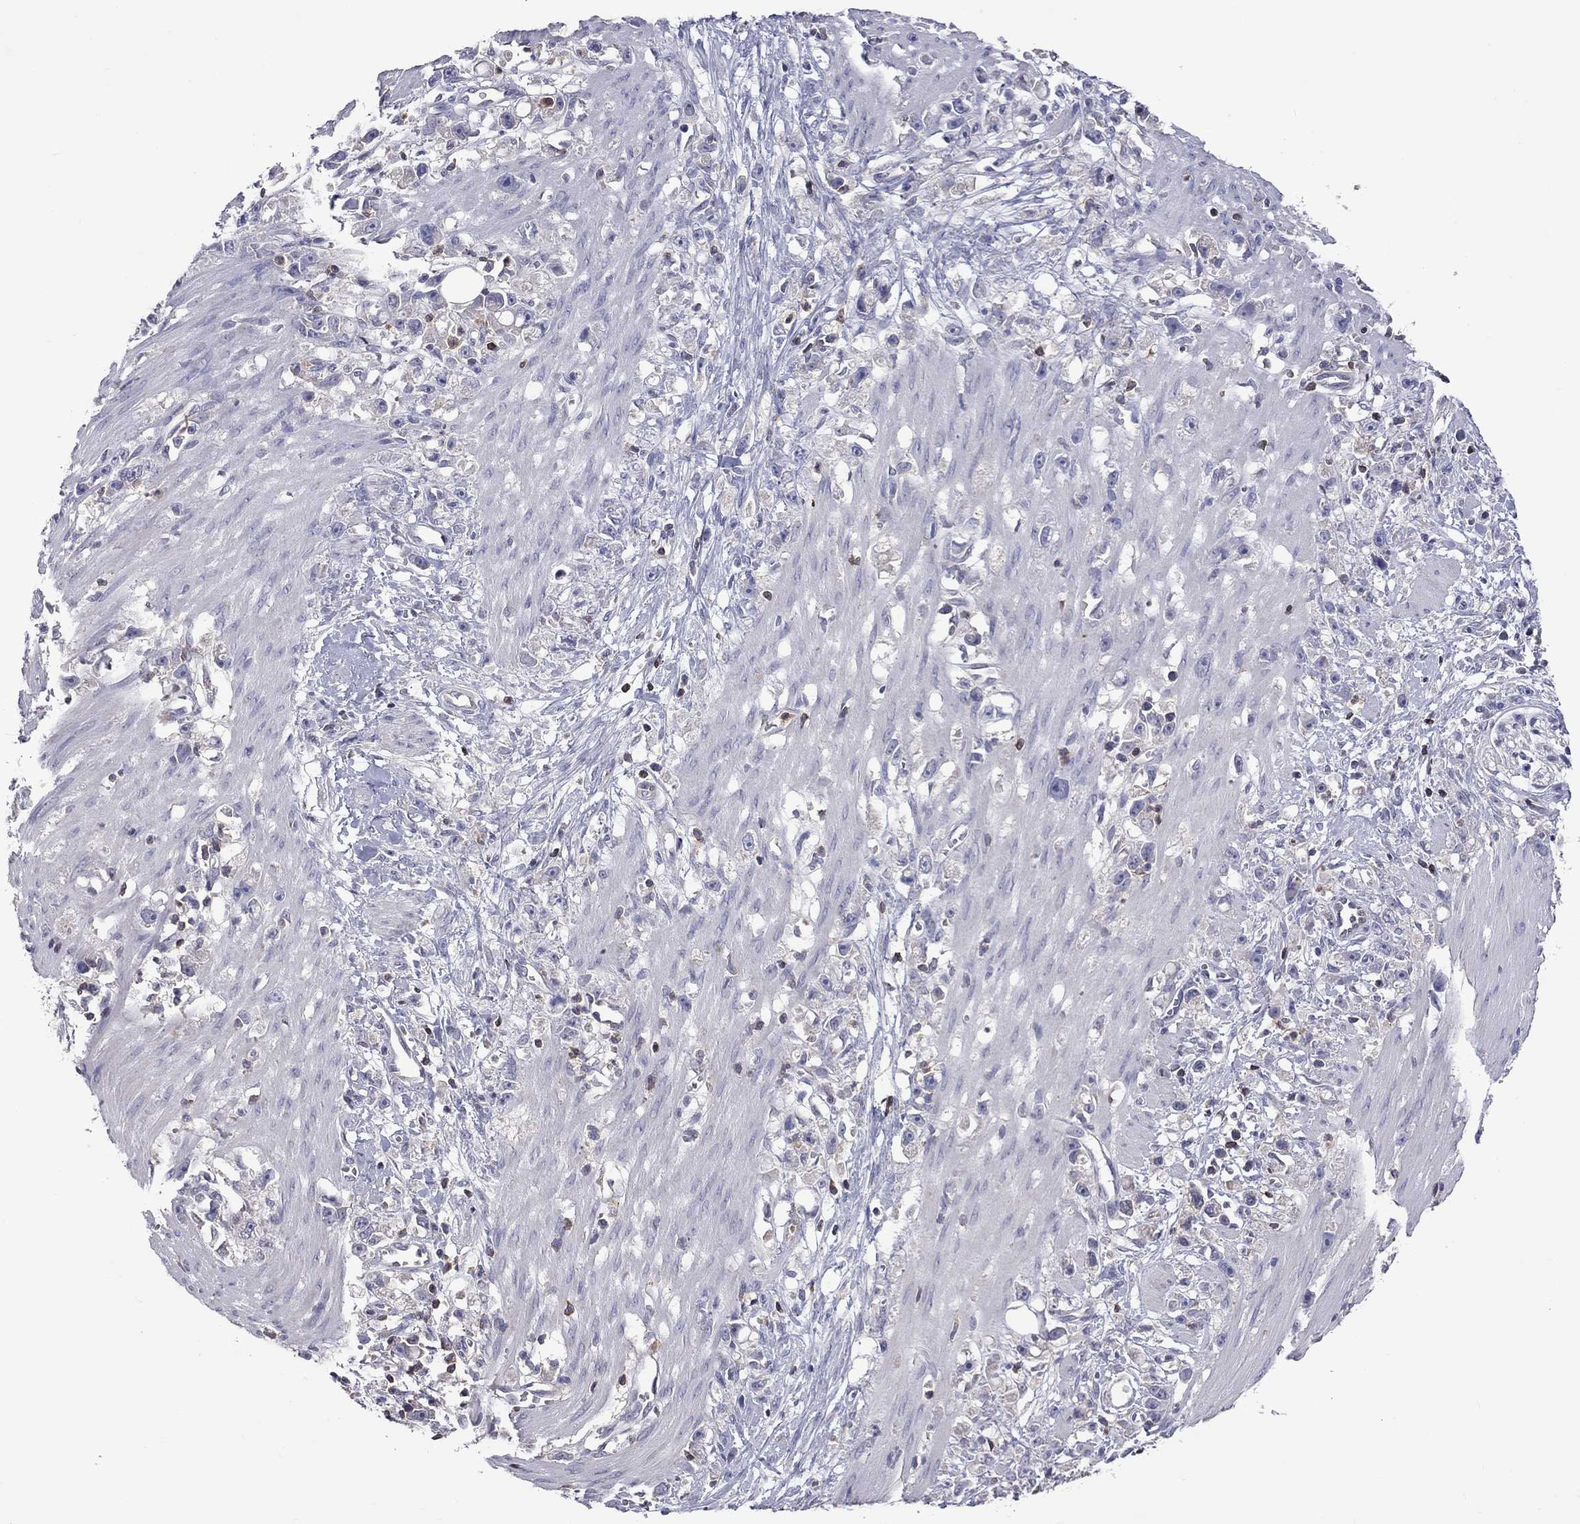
{"staining": {"intensity": "negative", "quantity": "none", "location": "none"}, "tissue": "stomach cancer", "cell_type": "Tumor cells", "image_type": "cancer", "snomed": [{"axis": "morphology", "description": "Adenocarcinoma, NOS"}, {"axis": "topography", "description": "Stomach"}], "caption": "Tumor cells are negative for protein expression in human adenocarcinoma (stomach).", "gene": "IPCEF1", "patient": {"sex": "female", "age": 59}}